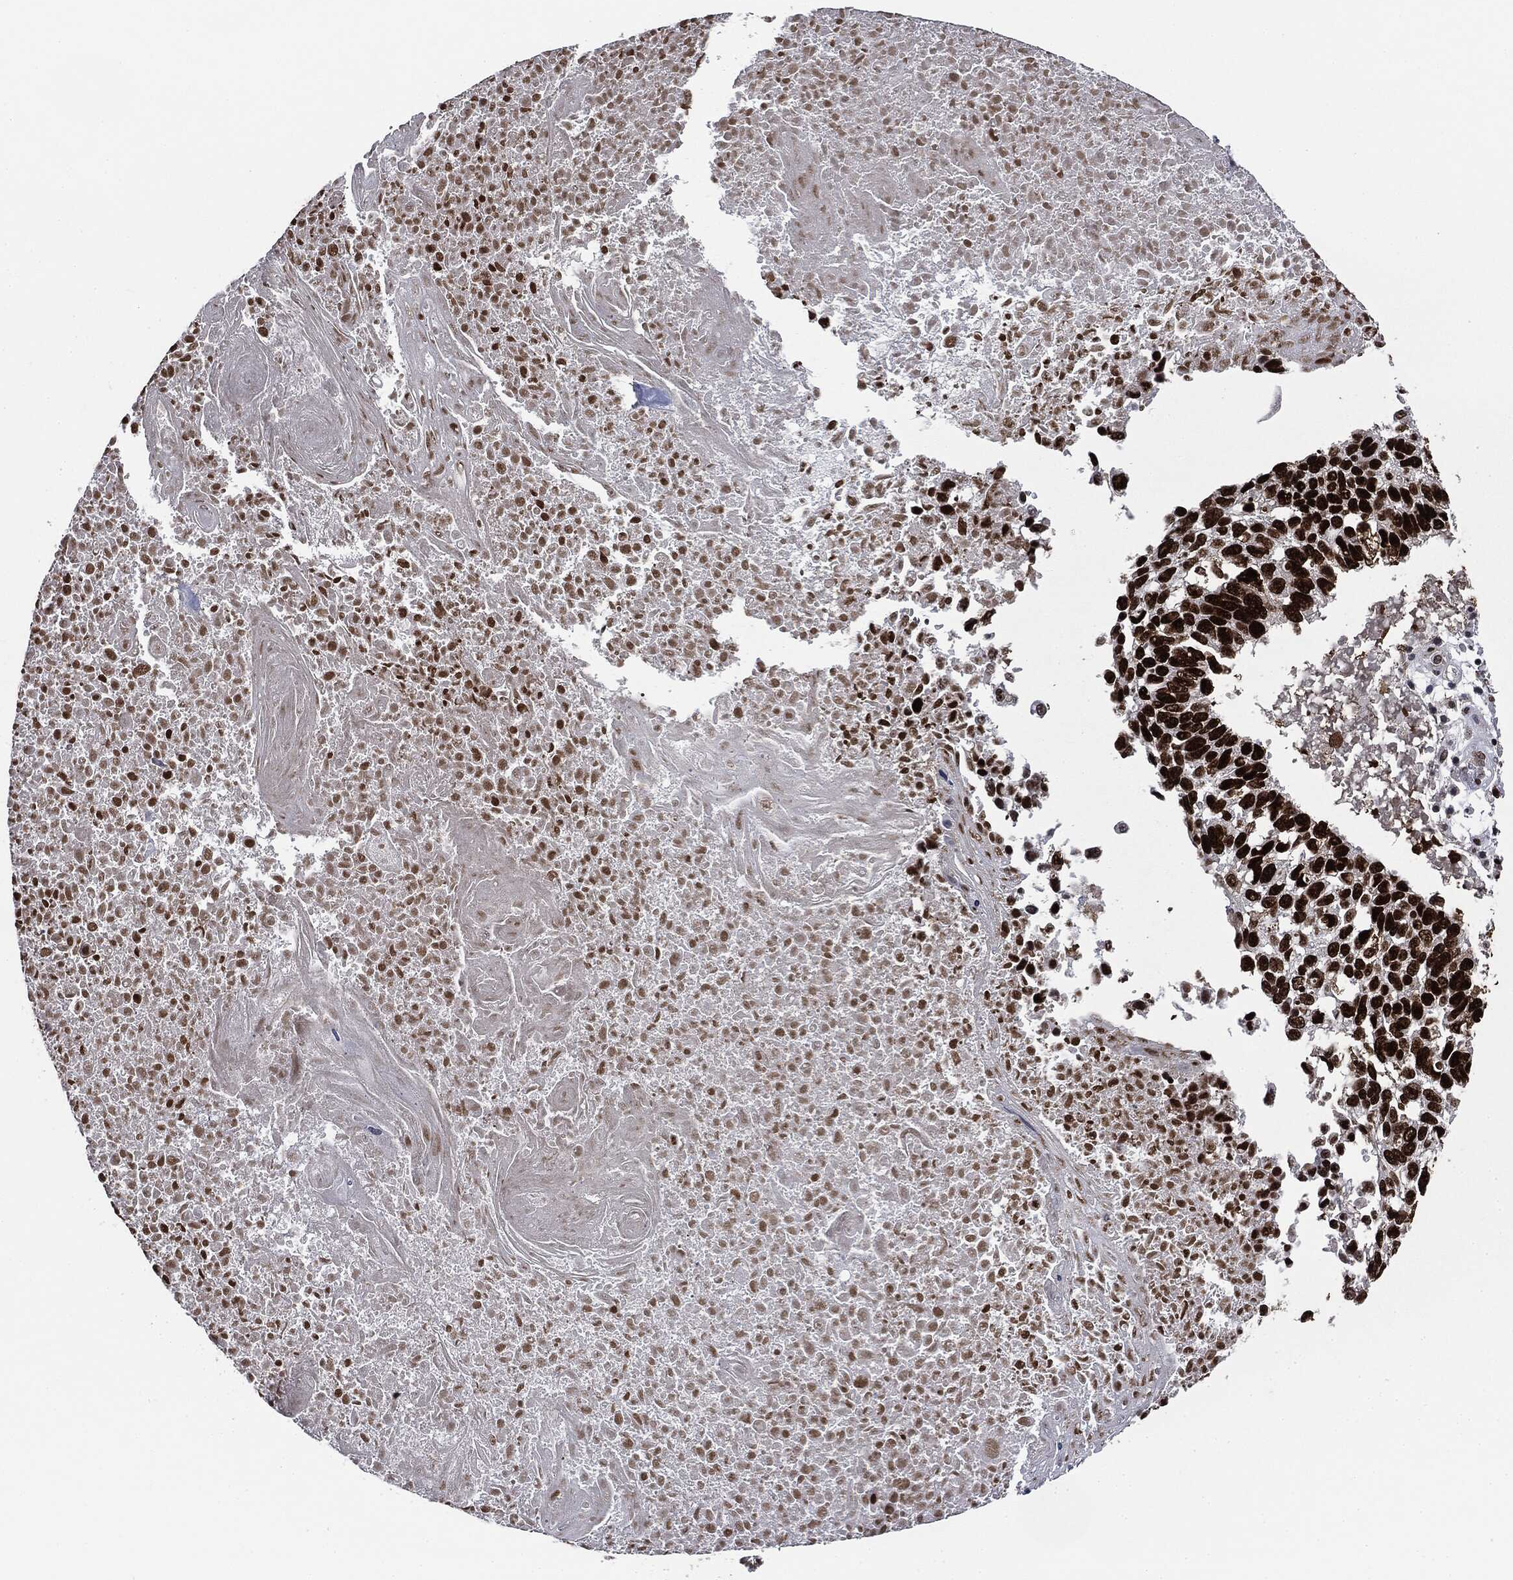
{"staining": {"intensity": "strong", "quantity": ">75%", "location": "nuclear"}, "tissue": "lung cancer", "cell_type": "Tumor cells", "image_type": "cancer", "snomed": [{"axis": "morphology", "description": "Squamous cell carcinoma, NOS"}, {"axis": "topography", "description": "Lung"}], "caption": "Lung cancer stained with a protein marker shows strong staining in tumor cells.", "gene": "MSH2", "patient": {"sex": "male", "age": 82}}